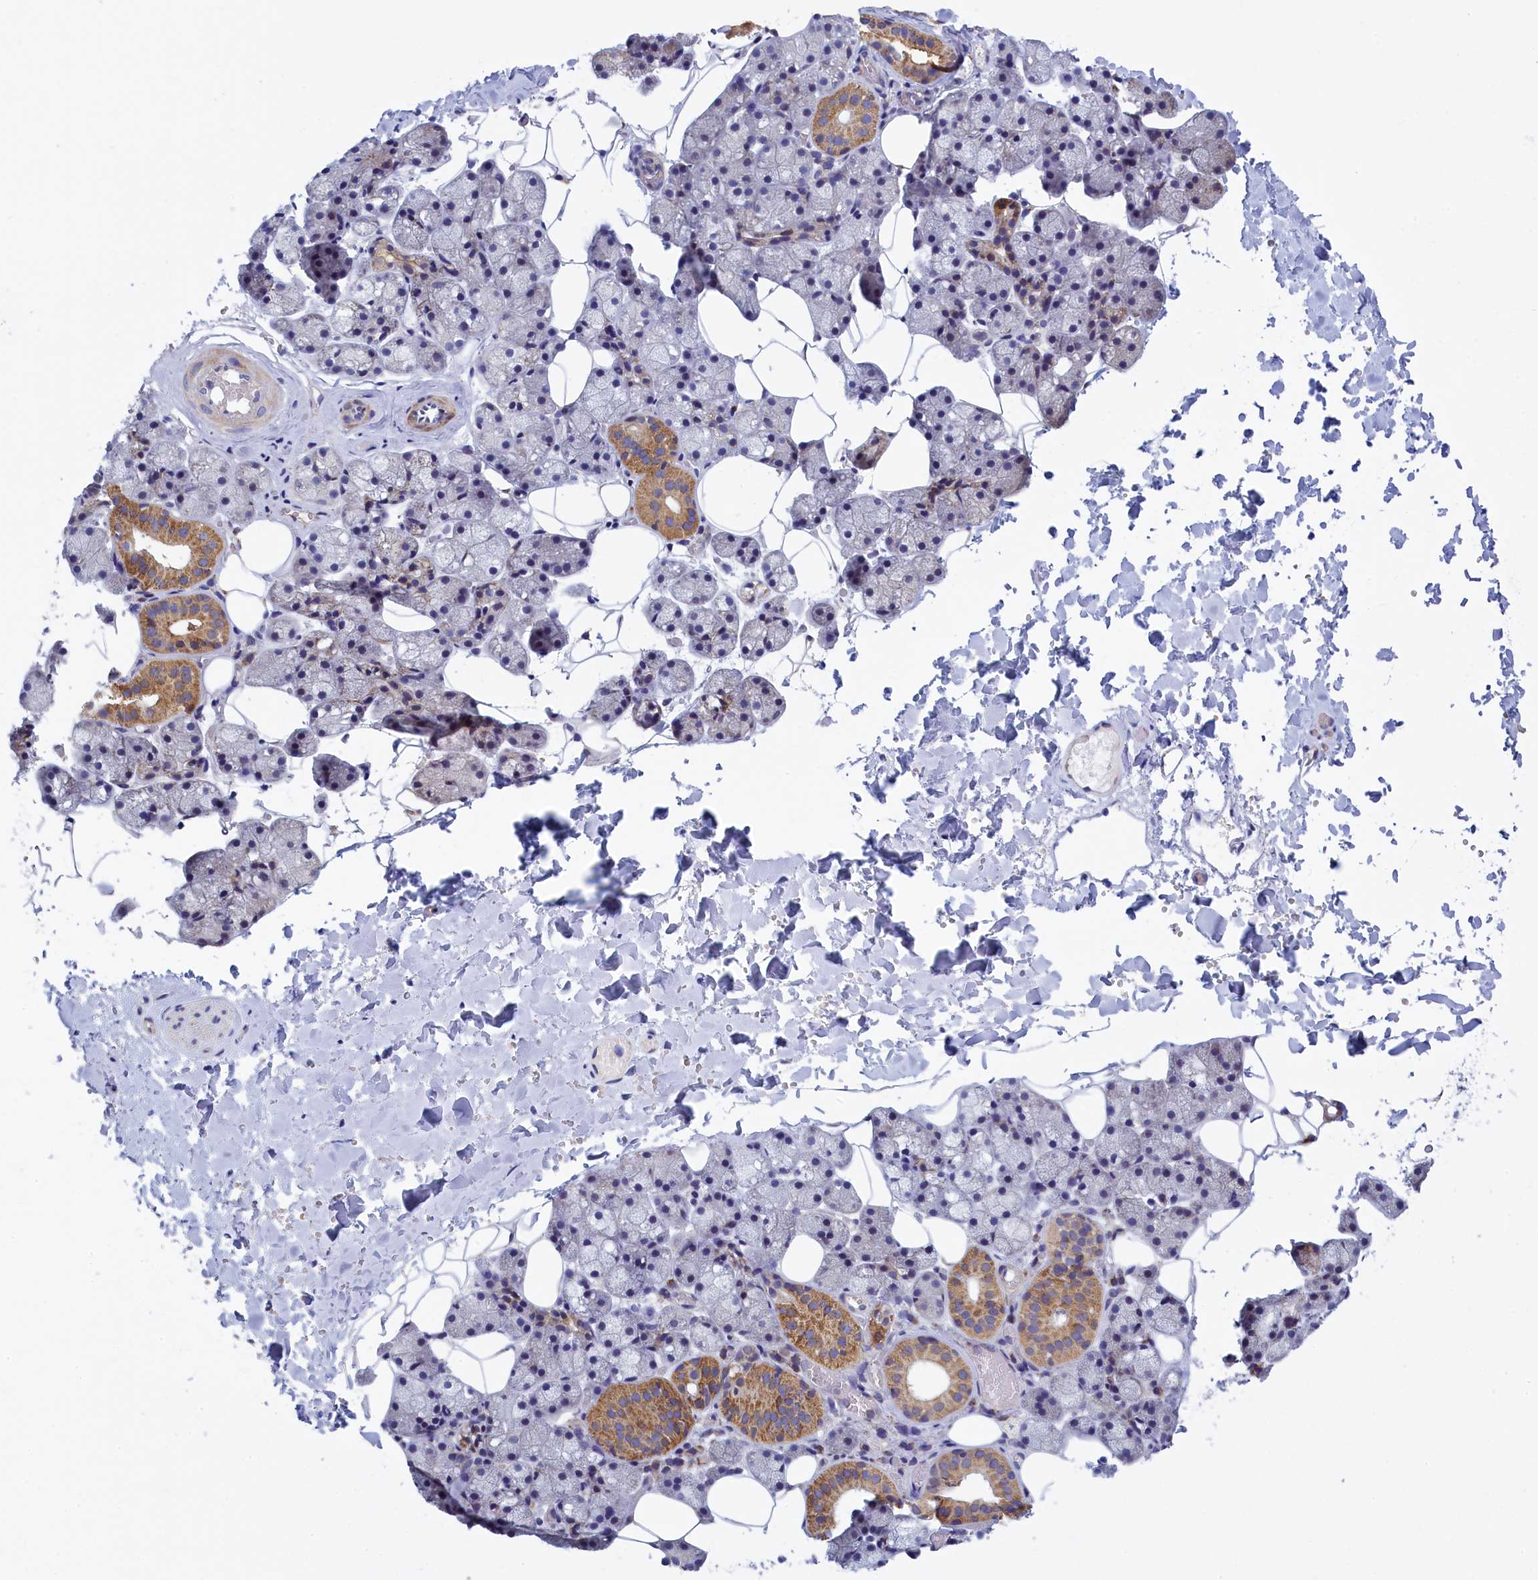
{"staining": {"intensity": "moderate", "quantity": "<25%", "location": "cytoplasmic/membranous"}, "tissue": "salivary gland", "cell_type": "Glandular cells", "image_type": "normal", "snomed": [{"axis": "morphology", "description": "Normal tissue, NOS"}, {"axis": "topography", "description": "Salivary gland"}], "caption": "Immunohistochemistry histopathology image of unremarkable salivary gland: salivary gland stained using IHC reveals low levels of moderate protein expression localized specifically in the cytoplasmic/membranous of glandular cells, appearing as a cytoplasmic/membranous brown color.", "gene": "IFT122", "patient": {"sex": "female", "age": 33}}